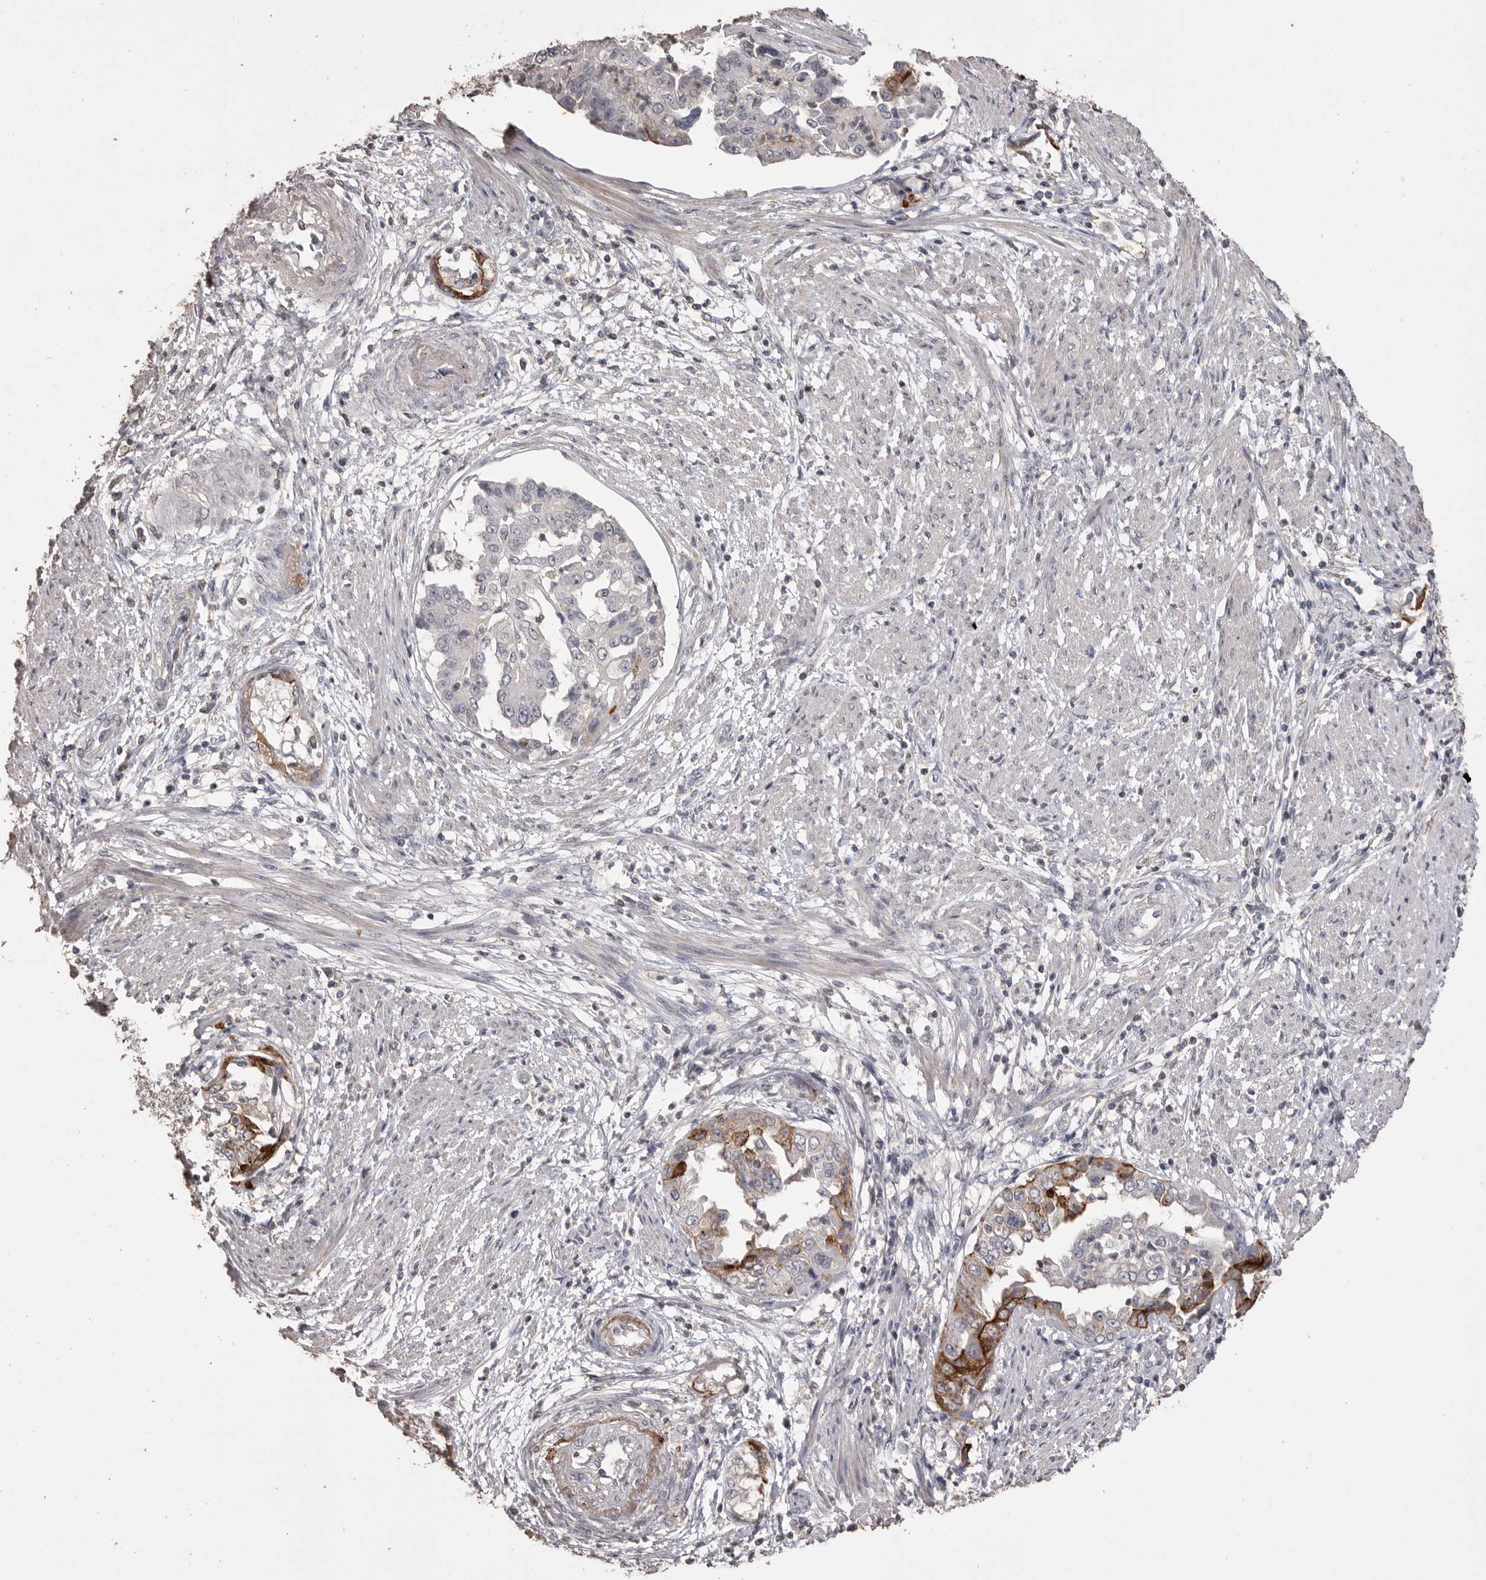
{"staining": {"intensity": "moderate", "quantity": "<25%", "location": "cytoplasmic/membranous"}, "tissue": "endometrial cancer", "cell_type": "Tumor cells", "image_type": "cancer", "snomed": [{"axis": "morphology", "description": "Adenocarcinoma, NOS"}, {"axis": "topography", "description": "Endometrium"}], "caption": "Immunohistochemical staining of endometrial cancer demonstrates low levels of moderate cytoplasmic/membranous positivity in about <25% of tumor cells.", "gene": "MMP7", "patient": {"sex": "female", "age": 85}}